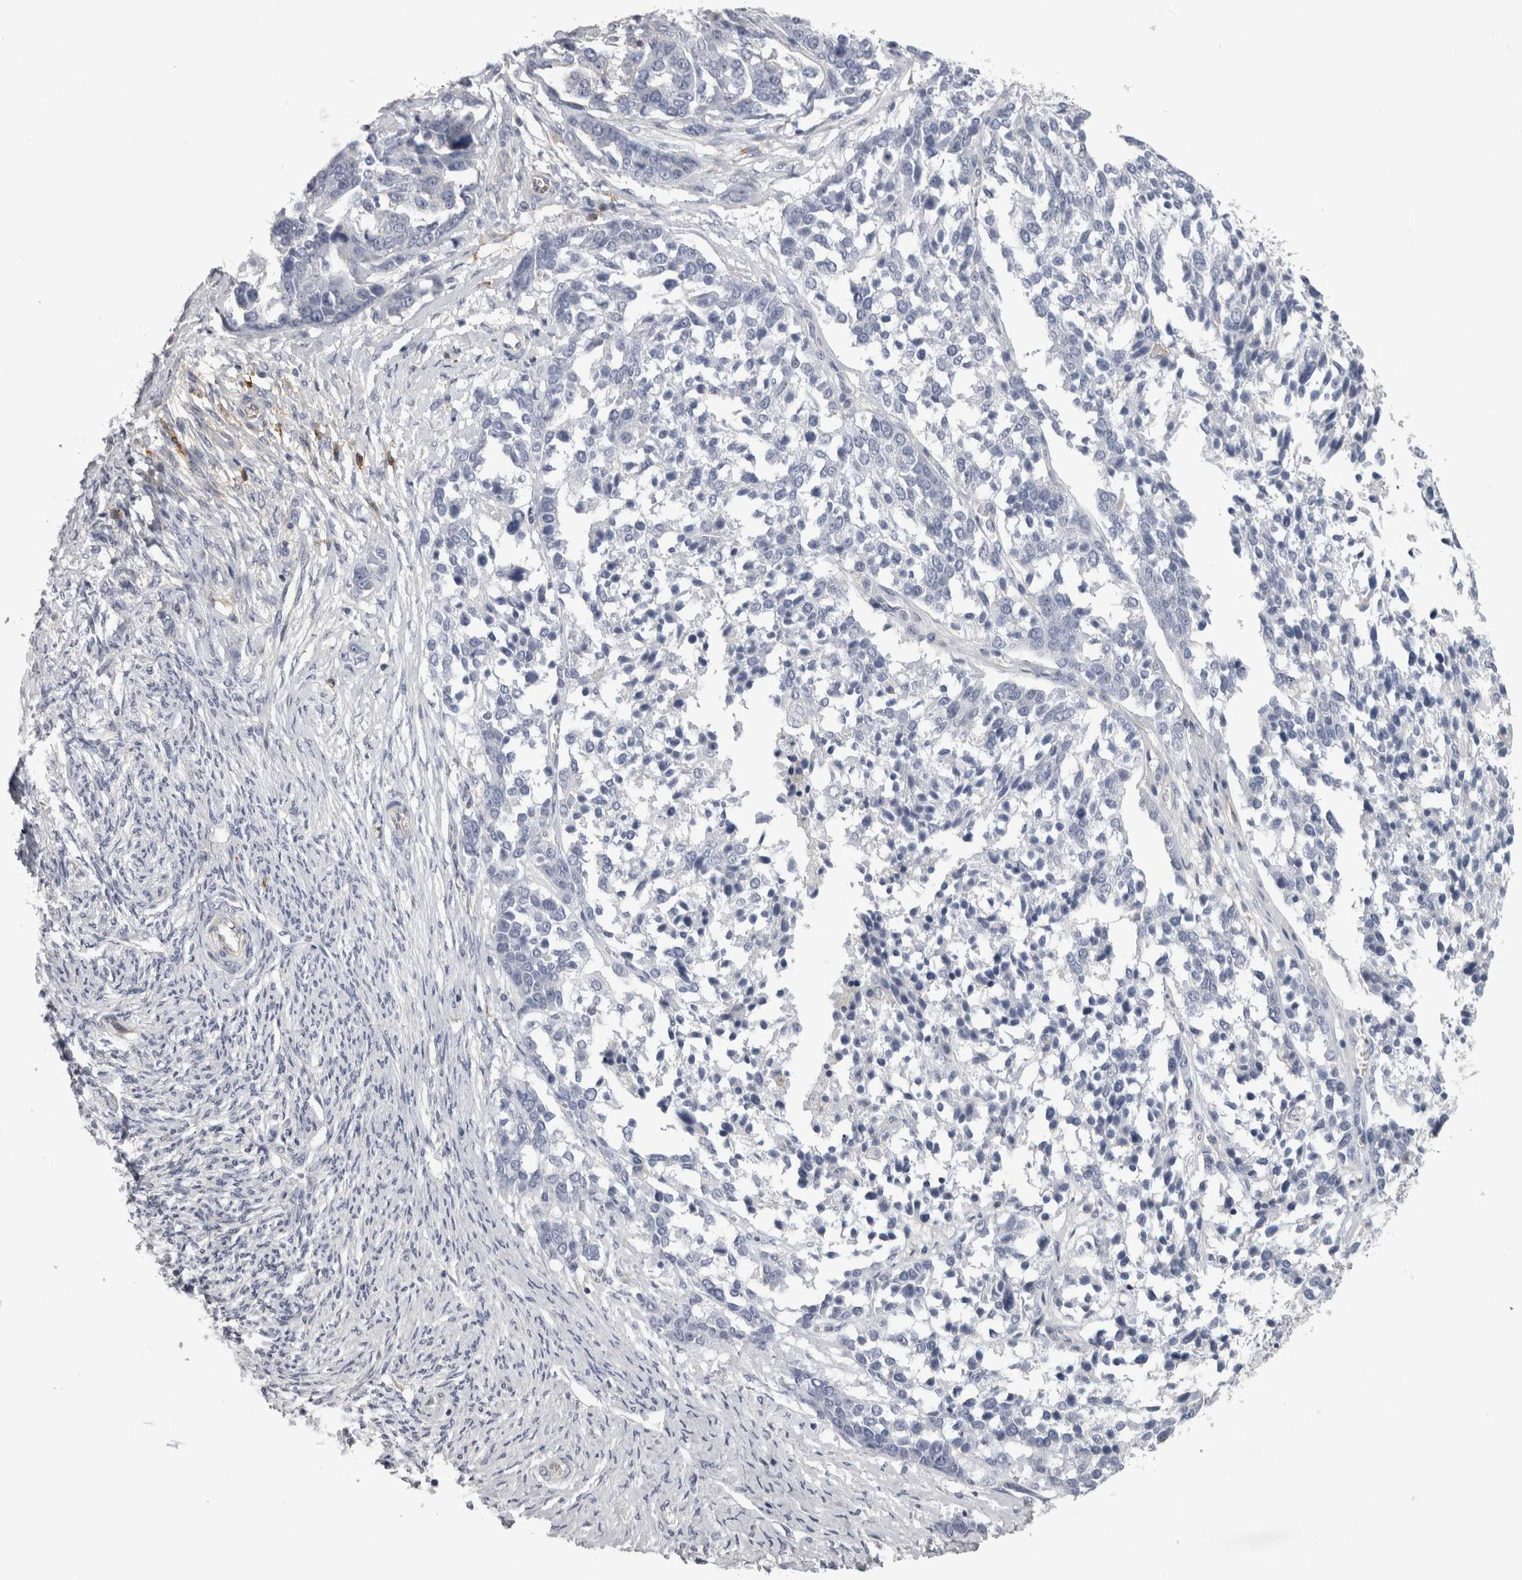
{"staining": {"intensity": "negative", "quantity": "none", "location": "none"}, "tissue": "ovarian cancer", "cell_type": "Tumor cells", "image_type": "cancer", "snomed": [{"axis": "morphology", "description": "Cystadenocarcinoma, serous, NOS"}, {"axis": "topography", "description": "Ovary"}], "caption": "An immunohistochemistry (IHC) micrograph of ovarian serous cystadenocarcinoma is shown. There is no staining in tumor cells of ovarian serous cystadenocarcinoma. (DAB immunohistochemistry (IHC) visualized using brightfield microscopy, high magnification).", "gene": "AFMID", "patient": {"sex": "female", "age": 44}}